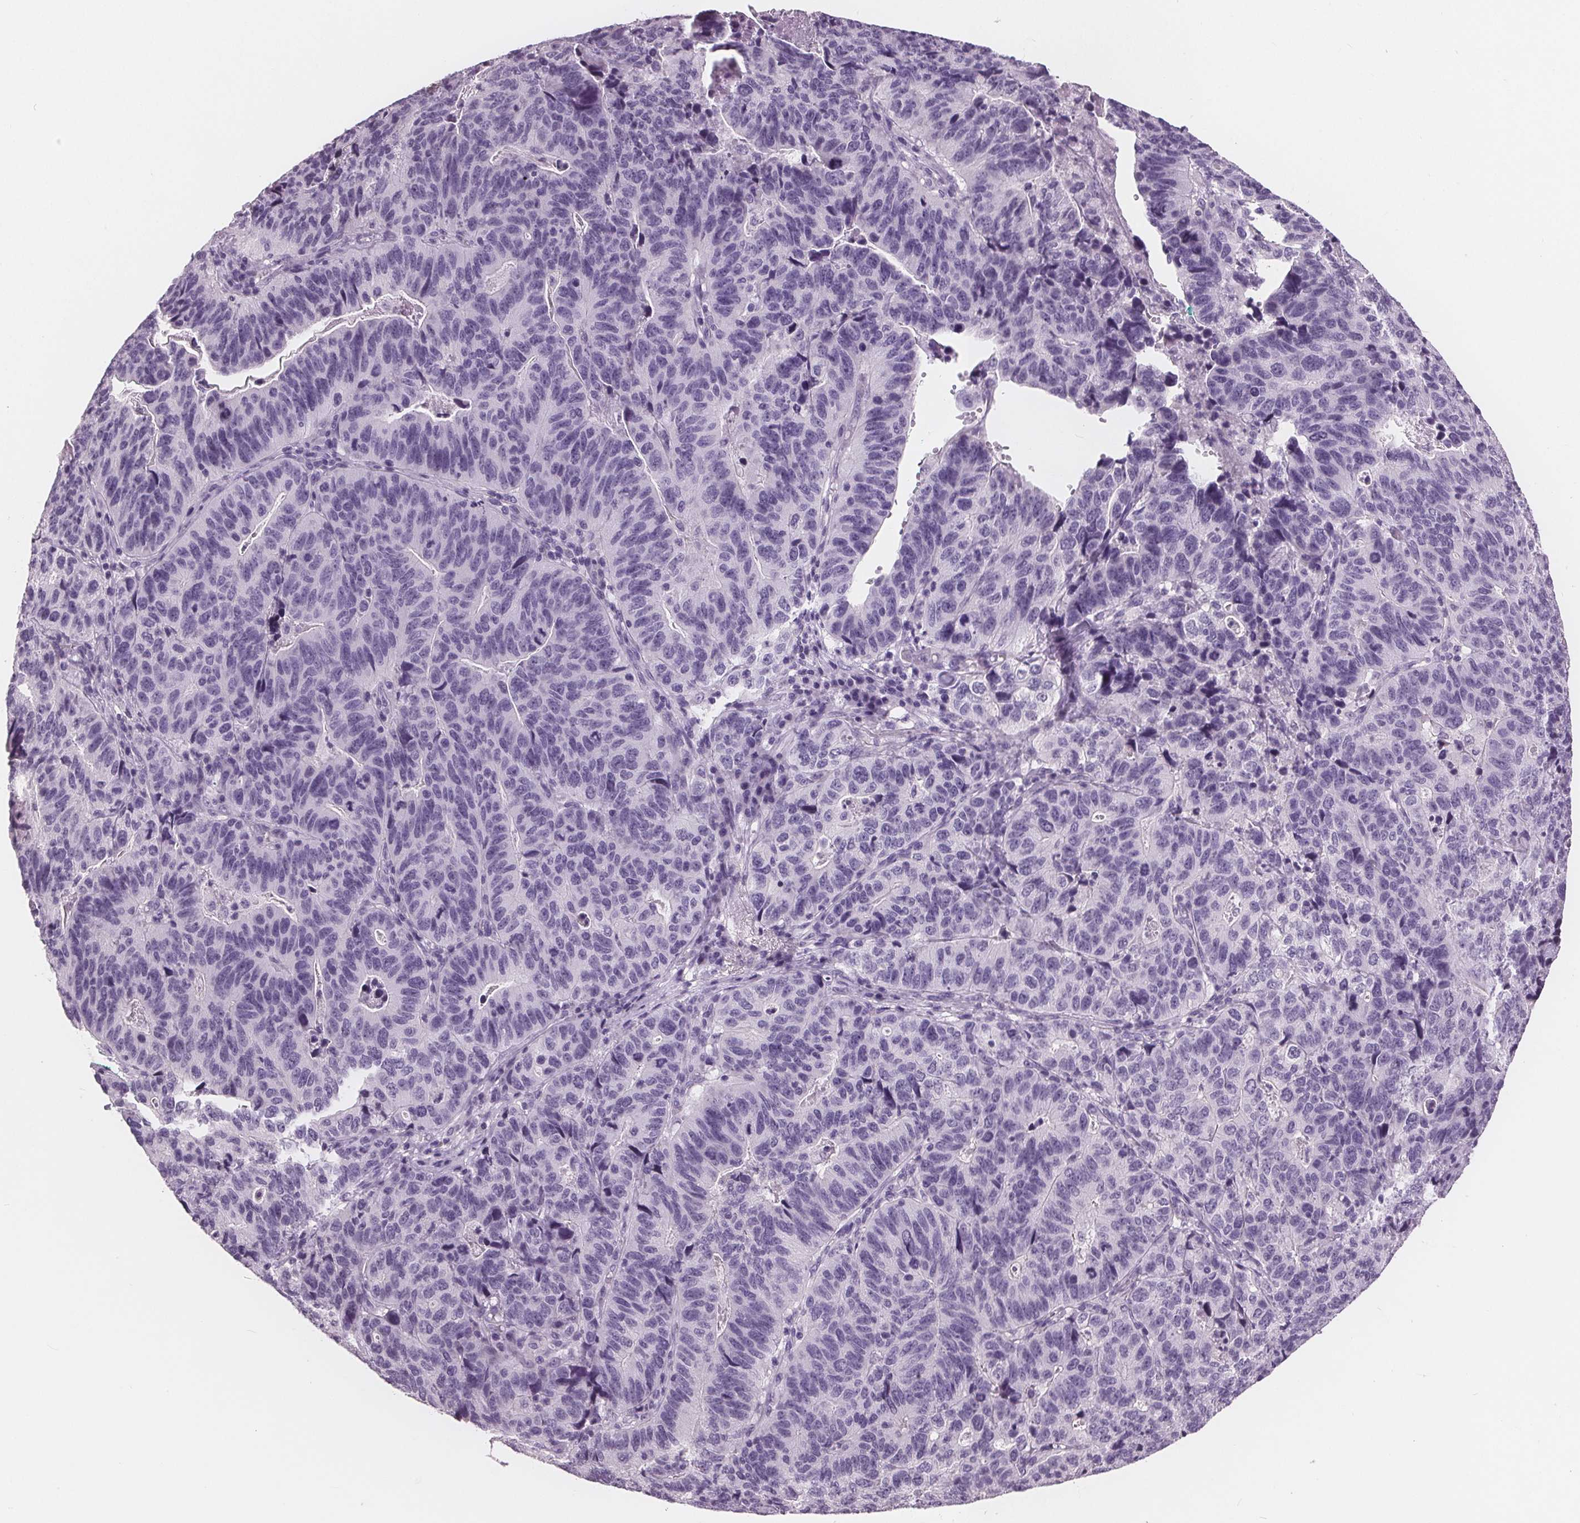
{"staining": {"intensity": "negative", "quantity": "none", "location": "none"}, "tissue": "stomach cancer", "cell_type": "Tumor cells", "image_type": "cancer", "snomed": [{"axis": "morphology", "description": "Adenocarcinoma, NOS"}, {"axis": "topography", "description": "Stomach, upper"}], "caption": "IHC of stomach cancer demonstrates no positivity in tumor cells.", "gene": "AMBP", "patient": {"sex": "female", "age": 67}}